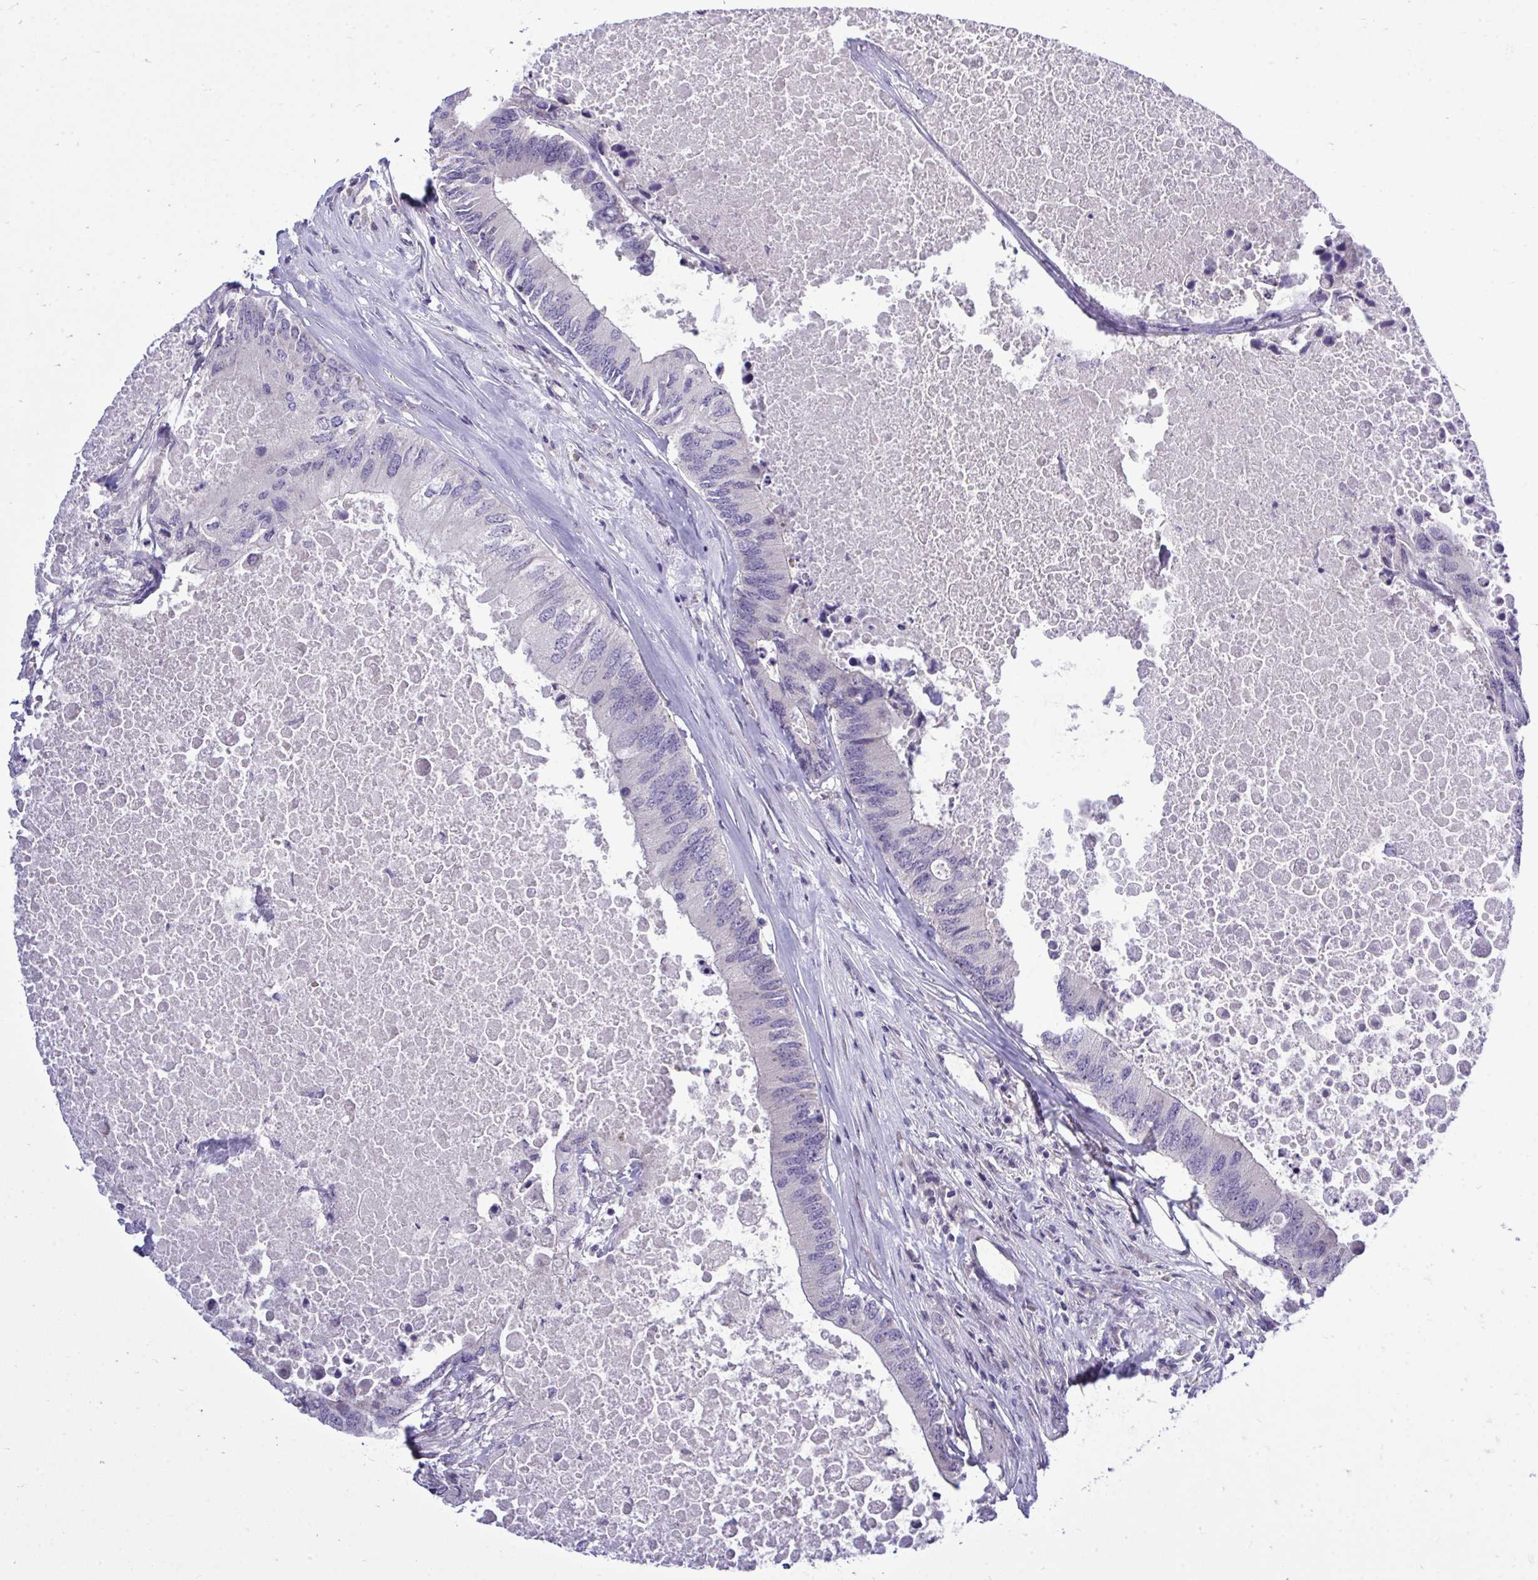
{"staining": {"intensity": "negative", "quantity": "none", "location": "none"}, "tissue": "colorectal cancer", "cell_type": "Tumor cells", "image_type": "cancer", "snomed": [{"axis": "morphology", "description": "Adenocarcinoma, NOS"}, {"axis": "topography", "description": "Colon"}], "caption": "The photomicrograph demonstrates no significant staining in tumor cells of colorectal cancer.", "gene": "HMBOX1", "patient": {"sex": "male", "age": 71}}